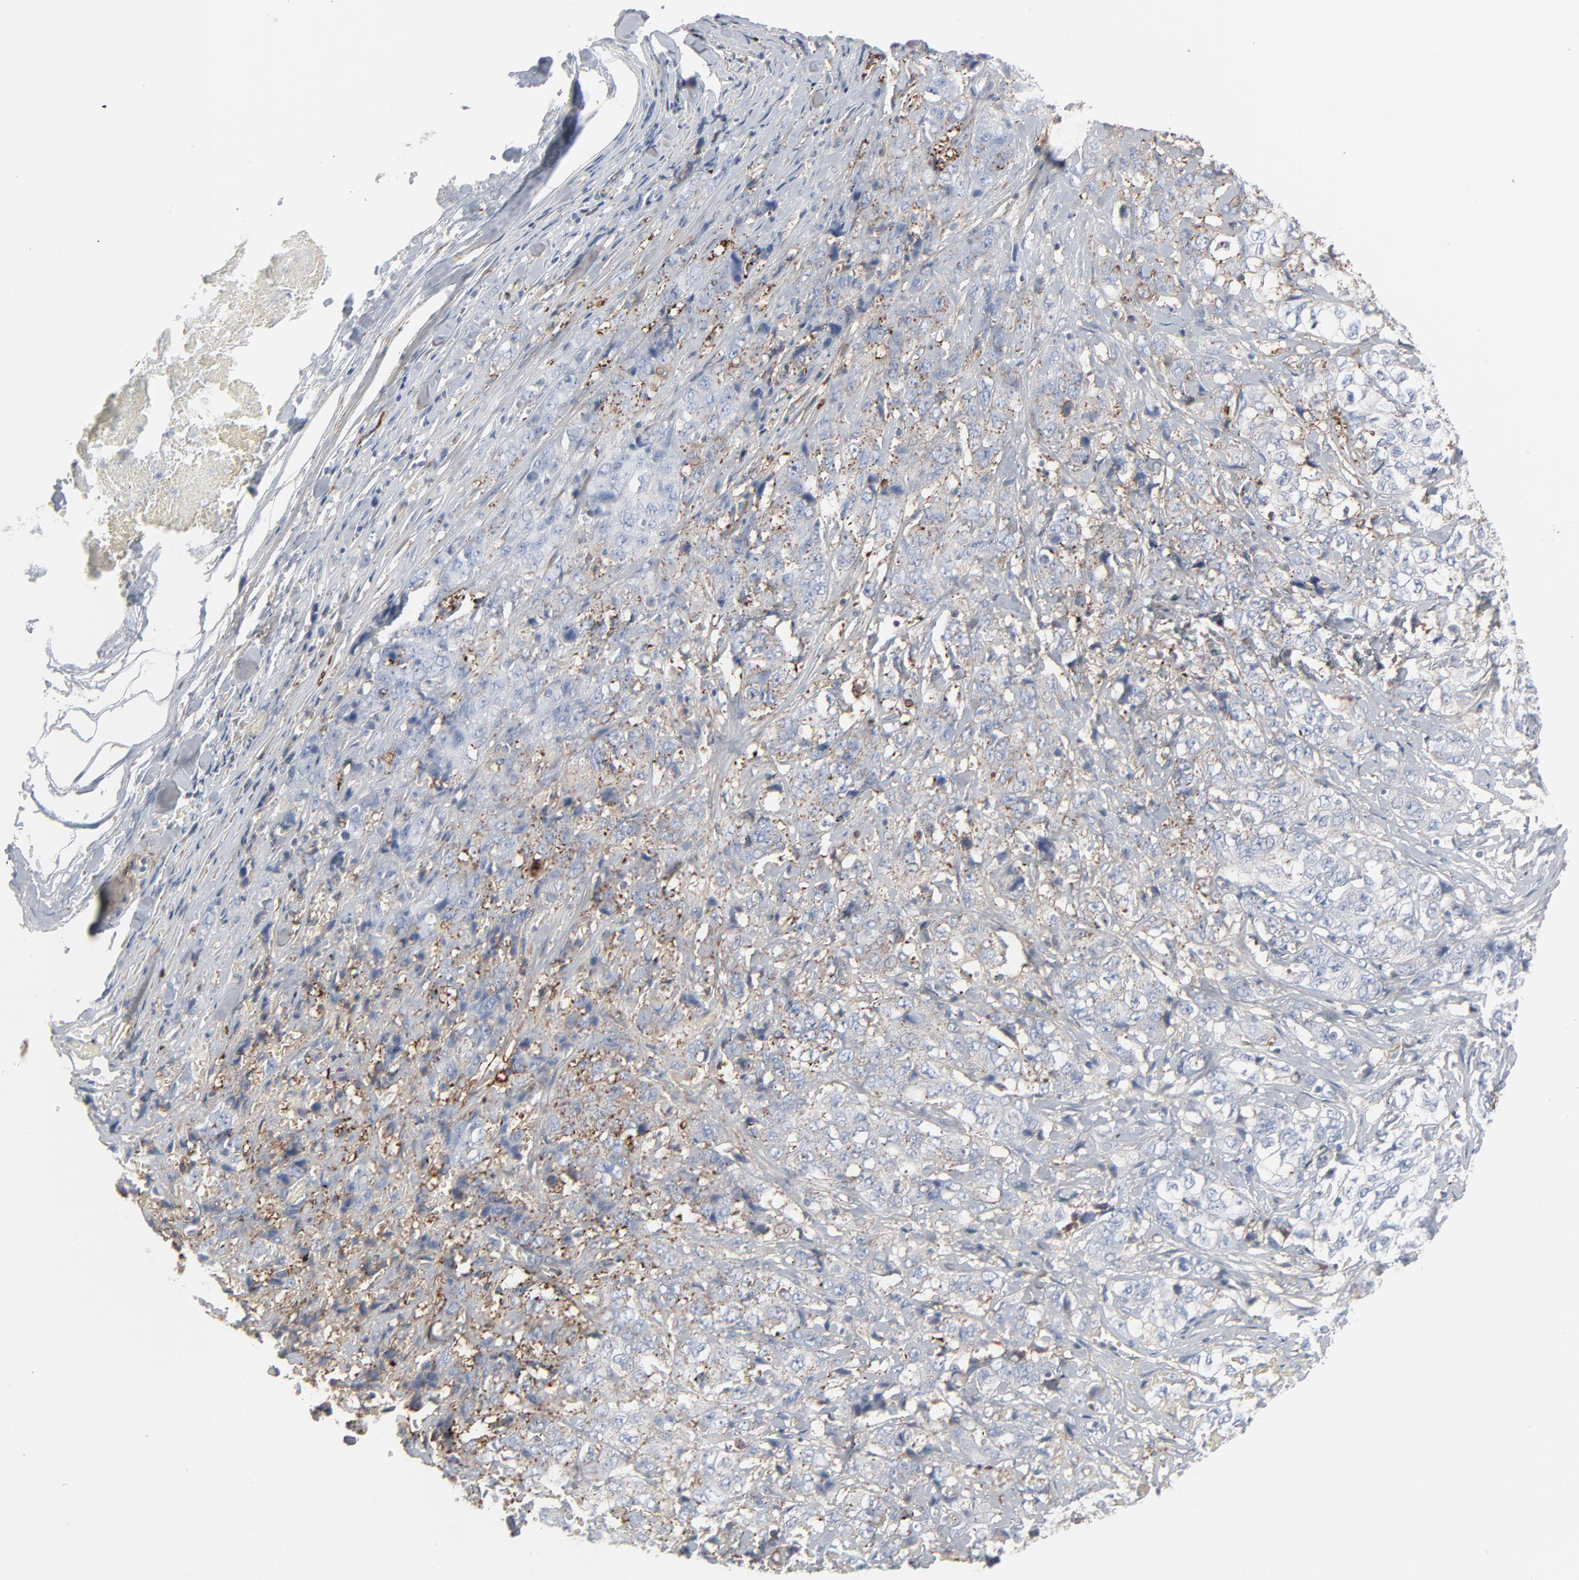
{"staining": {"intensity": "weak", "quantity": "<25%", "location": "cytoplasmic/membranous"}, "tissue": "stomach cancer", "cell_type": "Tumor cells", "image_type": "cancer", "snomed": [{"axis": "morphology", "description": "Adenocarcinoma, NOS"}, {"axis": "topography", "description": "Stomach"}], "caption": "The histopathology image demonstrates no staining of tumor cells in stomach cancer.", "gene": "BGN", "patient": {"sex": "male", "age": 48}}